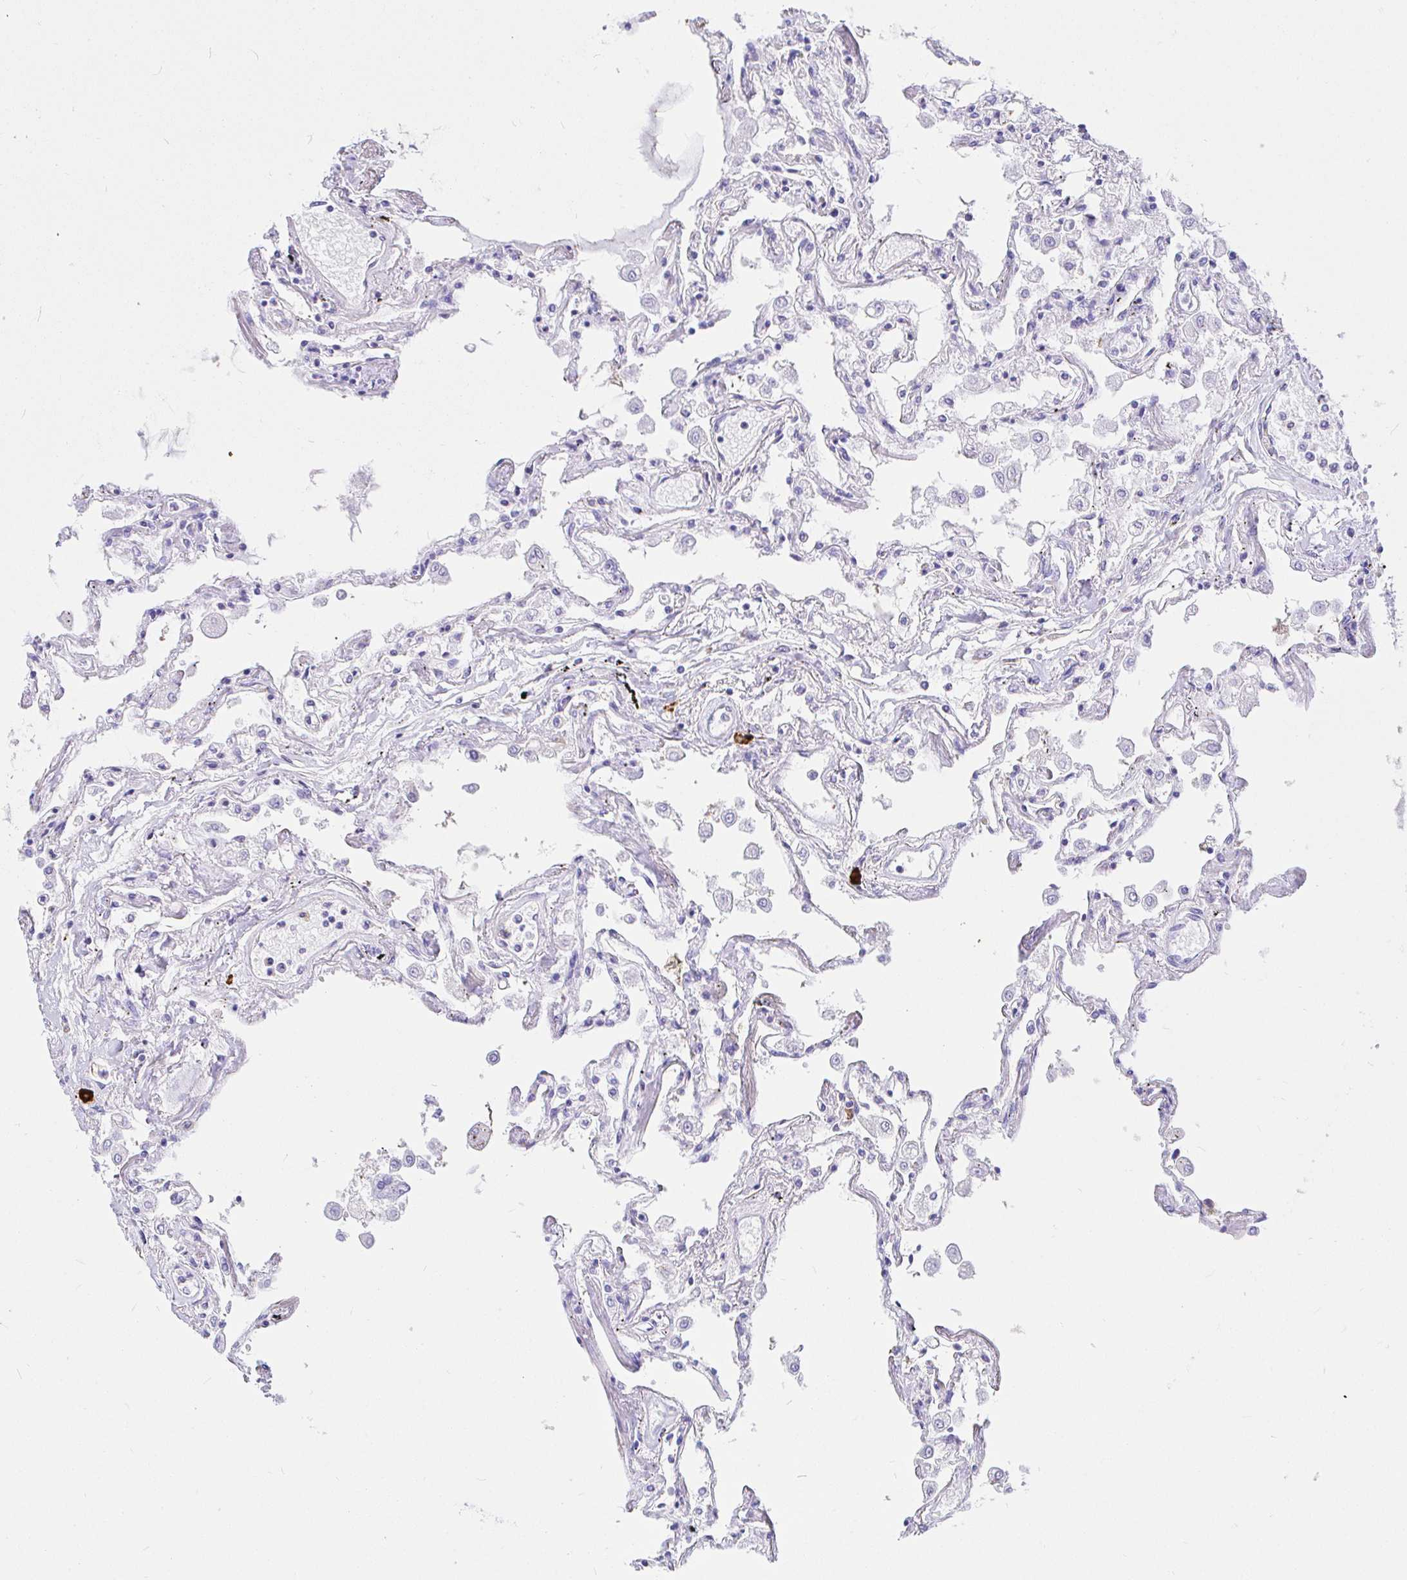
{"staining": {"intensity": "negative", "quantity": "none", "location": "none"}, "tissue": "lung", "cell_type": "Alveolar cells", "image_type": "normal", "snomed": [{"axis": "morphology", "description": "Normal tissue, NOS"}, {"axis": "morphology", "description": "Adenocarcinoma, NOS"}, {"axis": "topography", "description": "Cartilage tissue"}, {"axis": "topography", "description": "Lung"}], "caption": "High power microscopy photomicrograph of an immunohistochemistry (IHC) micrograph of benign lung, revealing no significant expression in alveolar cells. Nuclei are stained in blue.", "gene": "CCDC62", "patient": {"sex": "female", "age": 67}}